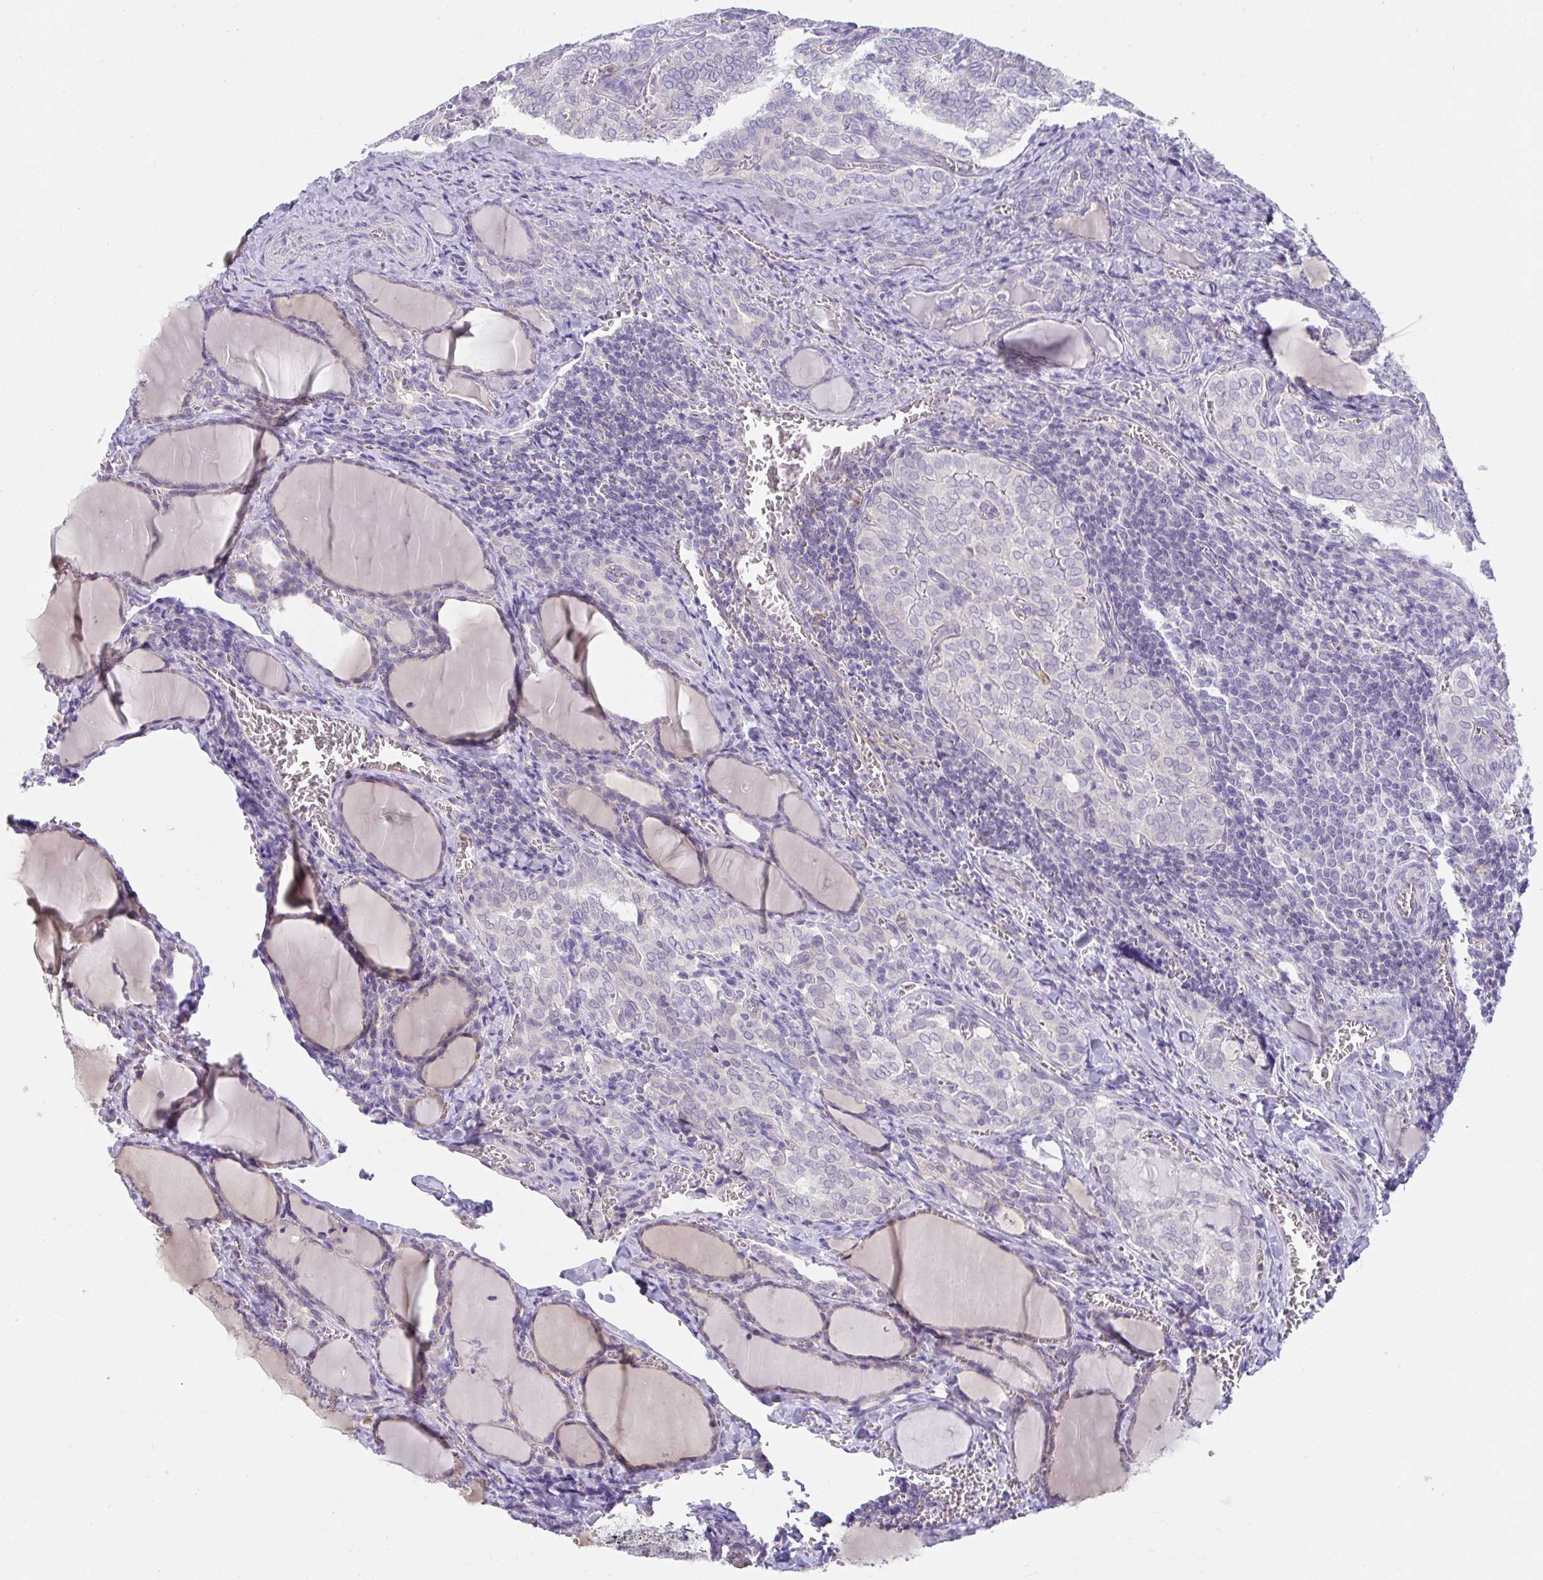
{"staining": {"intensity": "negative", "quantity": "none", "location": "none"}, "tissue": "thyroid cancer", "cell_type": "Tumor cells", "image_type": "cancer", "snomed": [{"axis": "morphology", "description": "Papillary adenocarcinoma, NOS"}, {"axis": "topography", "description": "Thyroid gland"}], "caption": "The micrograph reveals no staining of tumor cells in thyroid papillary adenocarcinoma.", "gene": "CXCR1", "patient": {"sex": "female", "age": 30}}